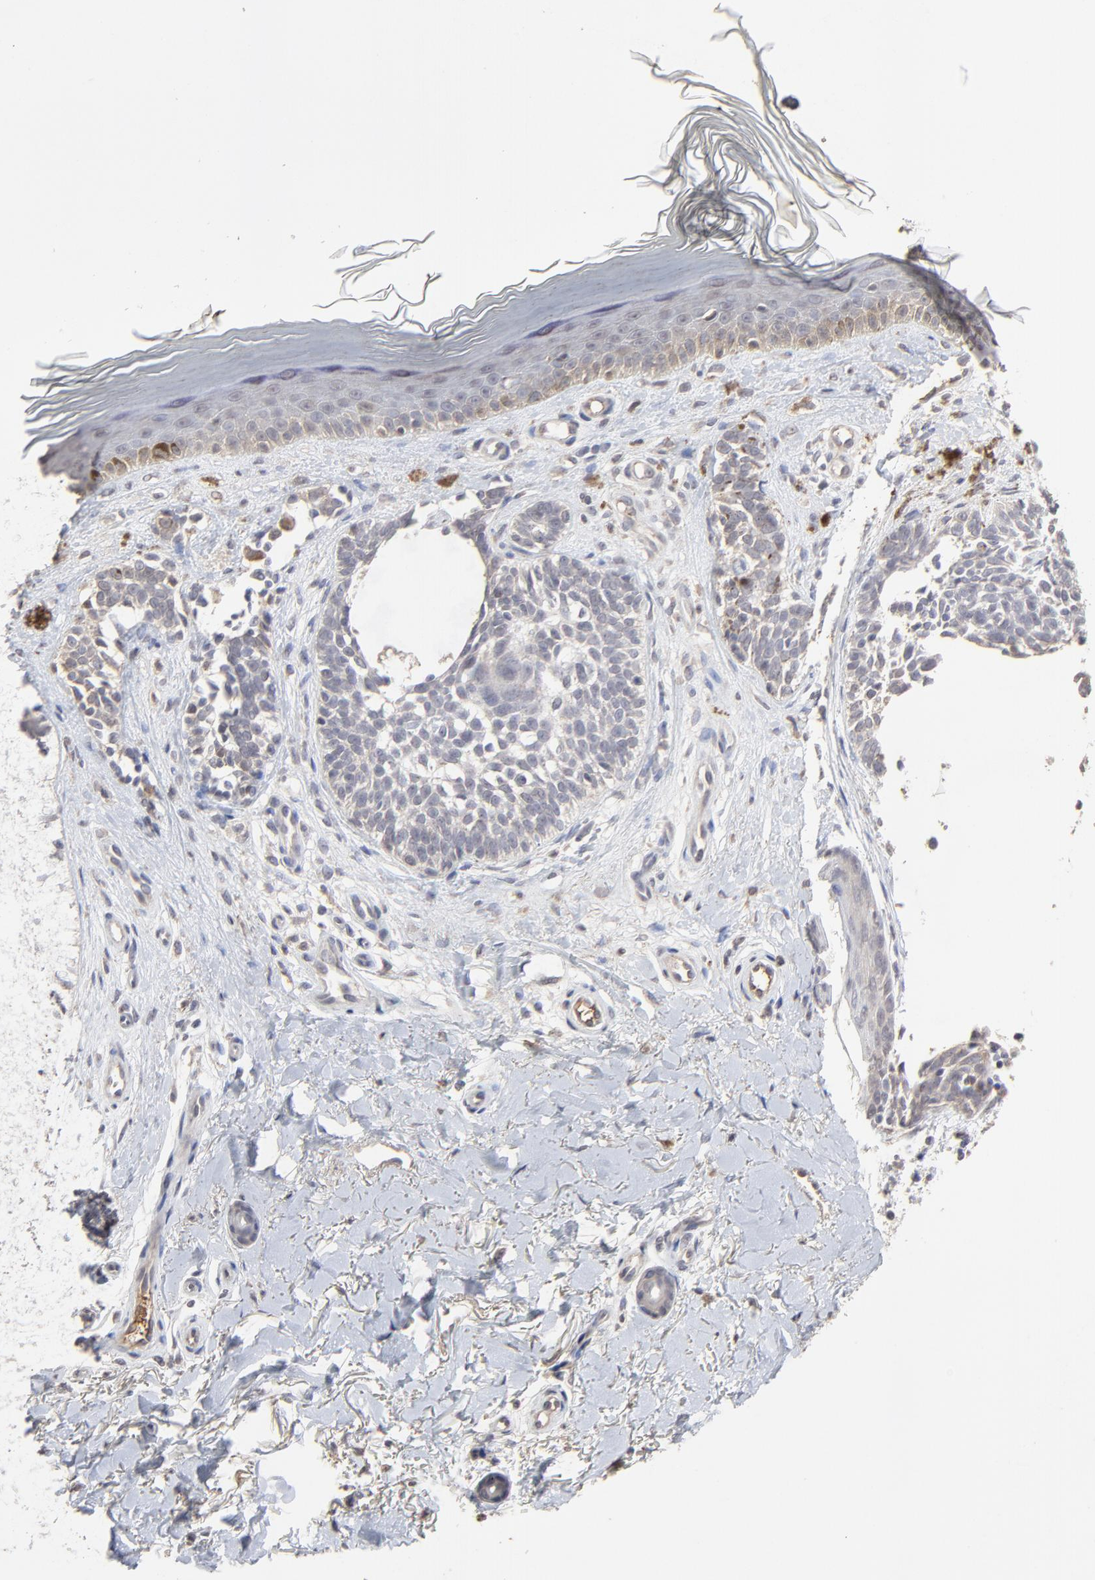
{"staining": {"intensity": "negative", "quantity": "none", "location": "none"}, "tissue": "skin cancer", "cell_type": "Tumor cells", "image_type": "cancer", "snomed": [{"axis": "morphology", "description": "Normal tissue, NOS"}, {"axis": "morphology", "description": "Basal cell carcinoma"}, {"axis": "topography", "description": "Skin"}], "caption": "This is an IHC micrograph of skin cancer. There is no expression in tumor cells.", "gene": "VPREB3", "patient": {"sex": "female", "age": 58}}